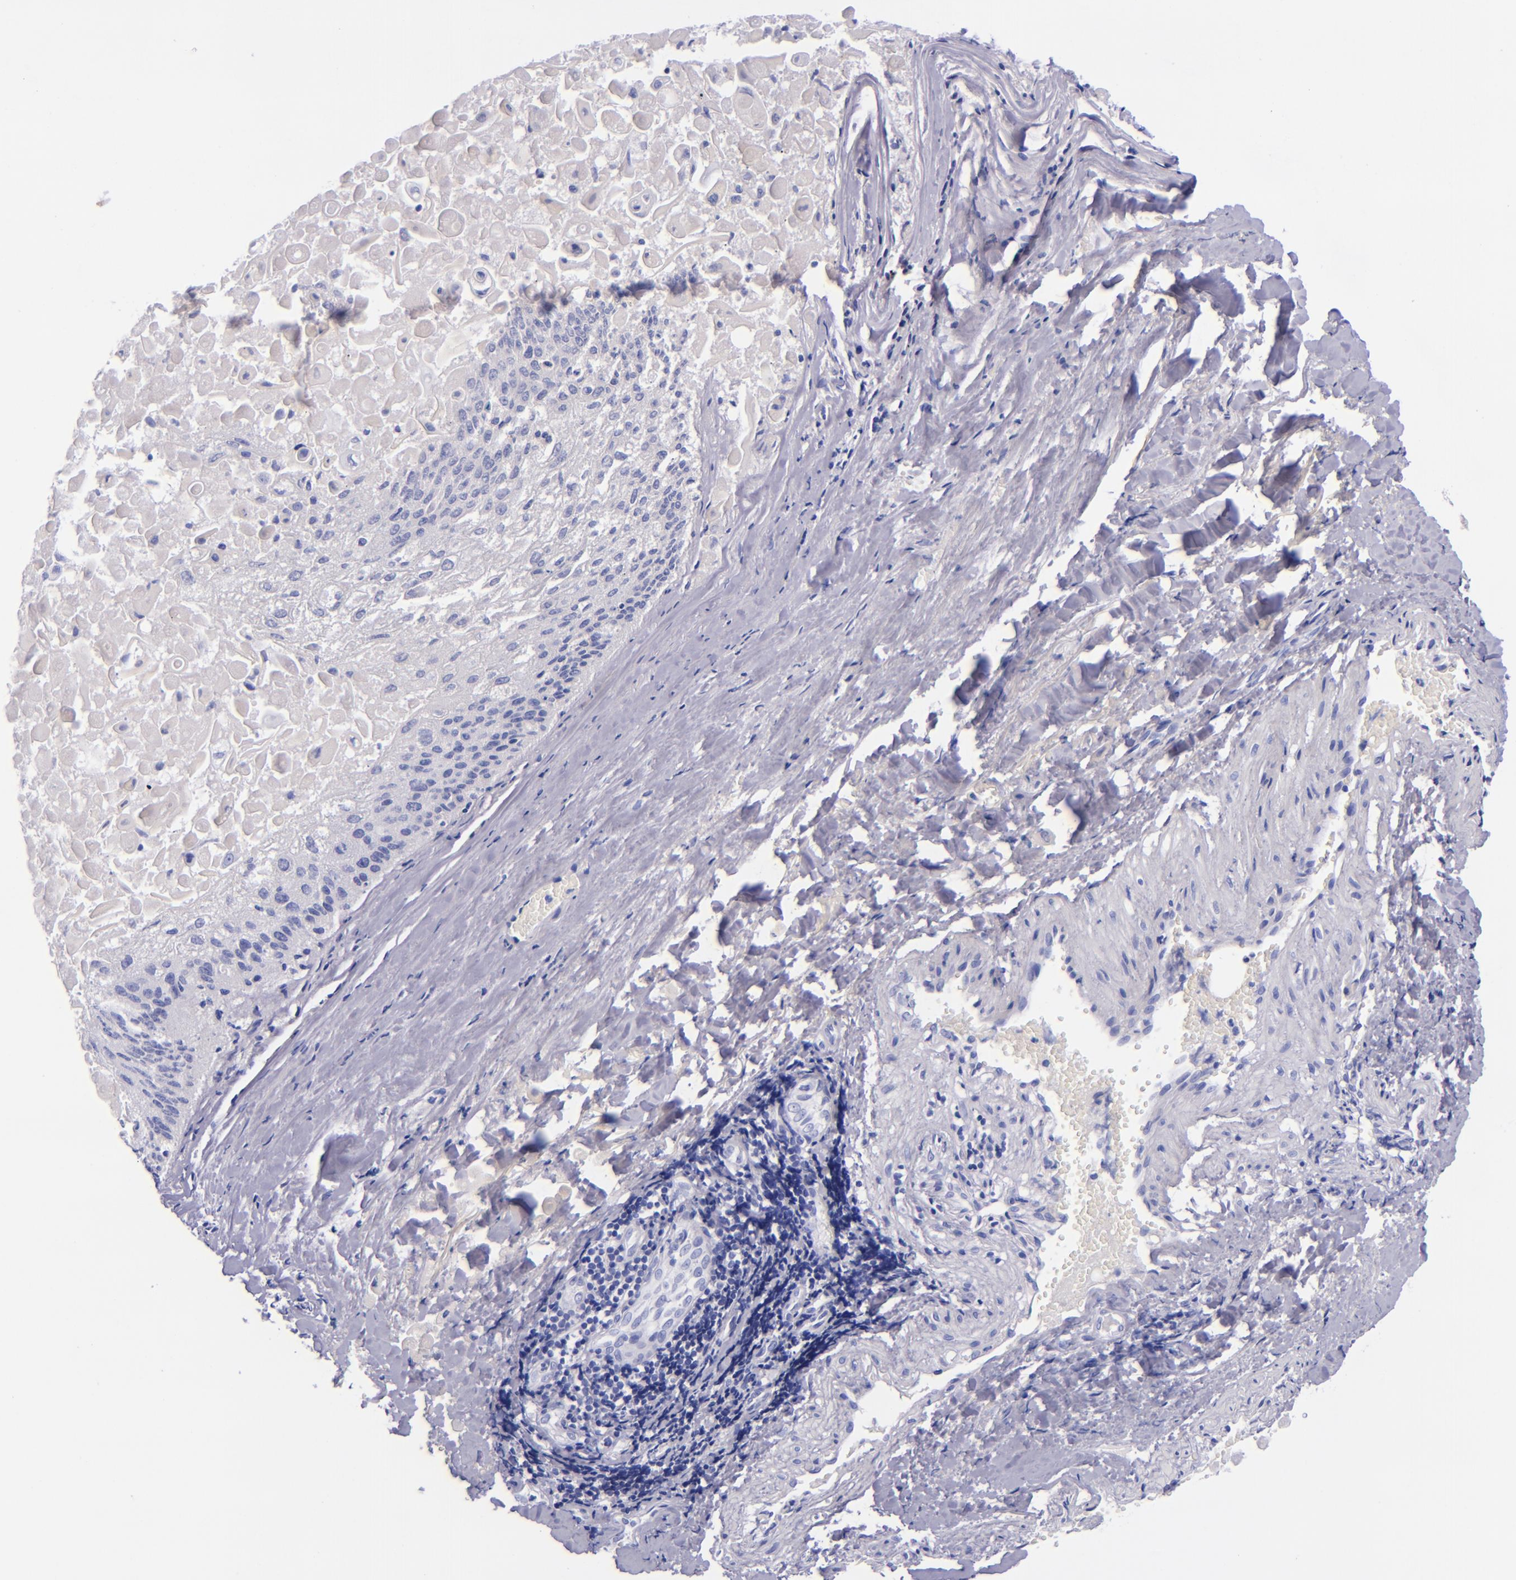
{"staining": {"intensity": "negative", "quantity": "none", "location": "none"}, "tissue": "lung cancer", "cell_type": "Tumor cells", "image_type": "cancer", "snomed": [{"axis": "morphology", "description": "Adenocarcinoma, NOS"}, {"axis": "topography", "description": "Lung"}], "caption": "The image shows no significant staining in tumor cells of adenocarcinoma (lung). (IHC, brightfield microscopy, high magnification).", "gene": "LAG3", "patient": {"sex": "male", "age": 60}}